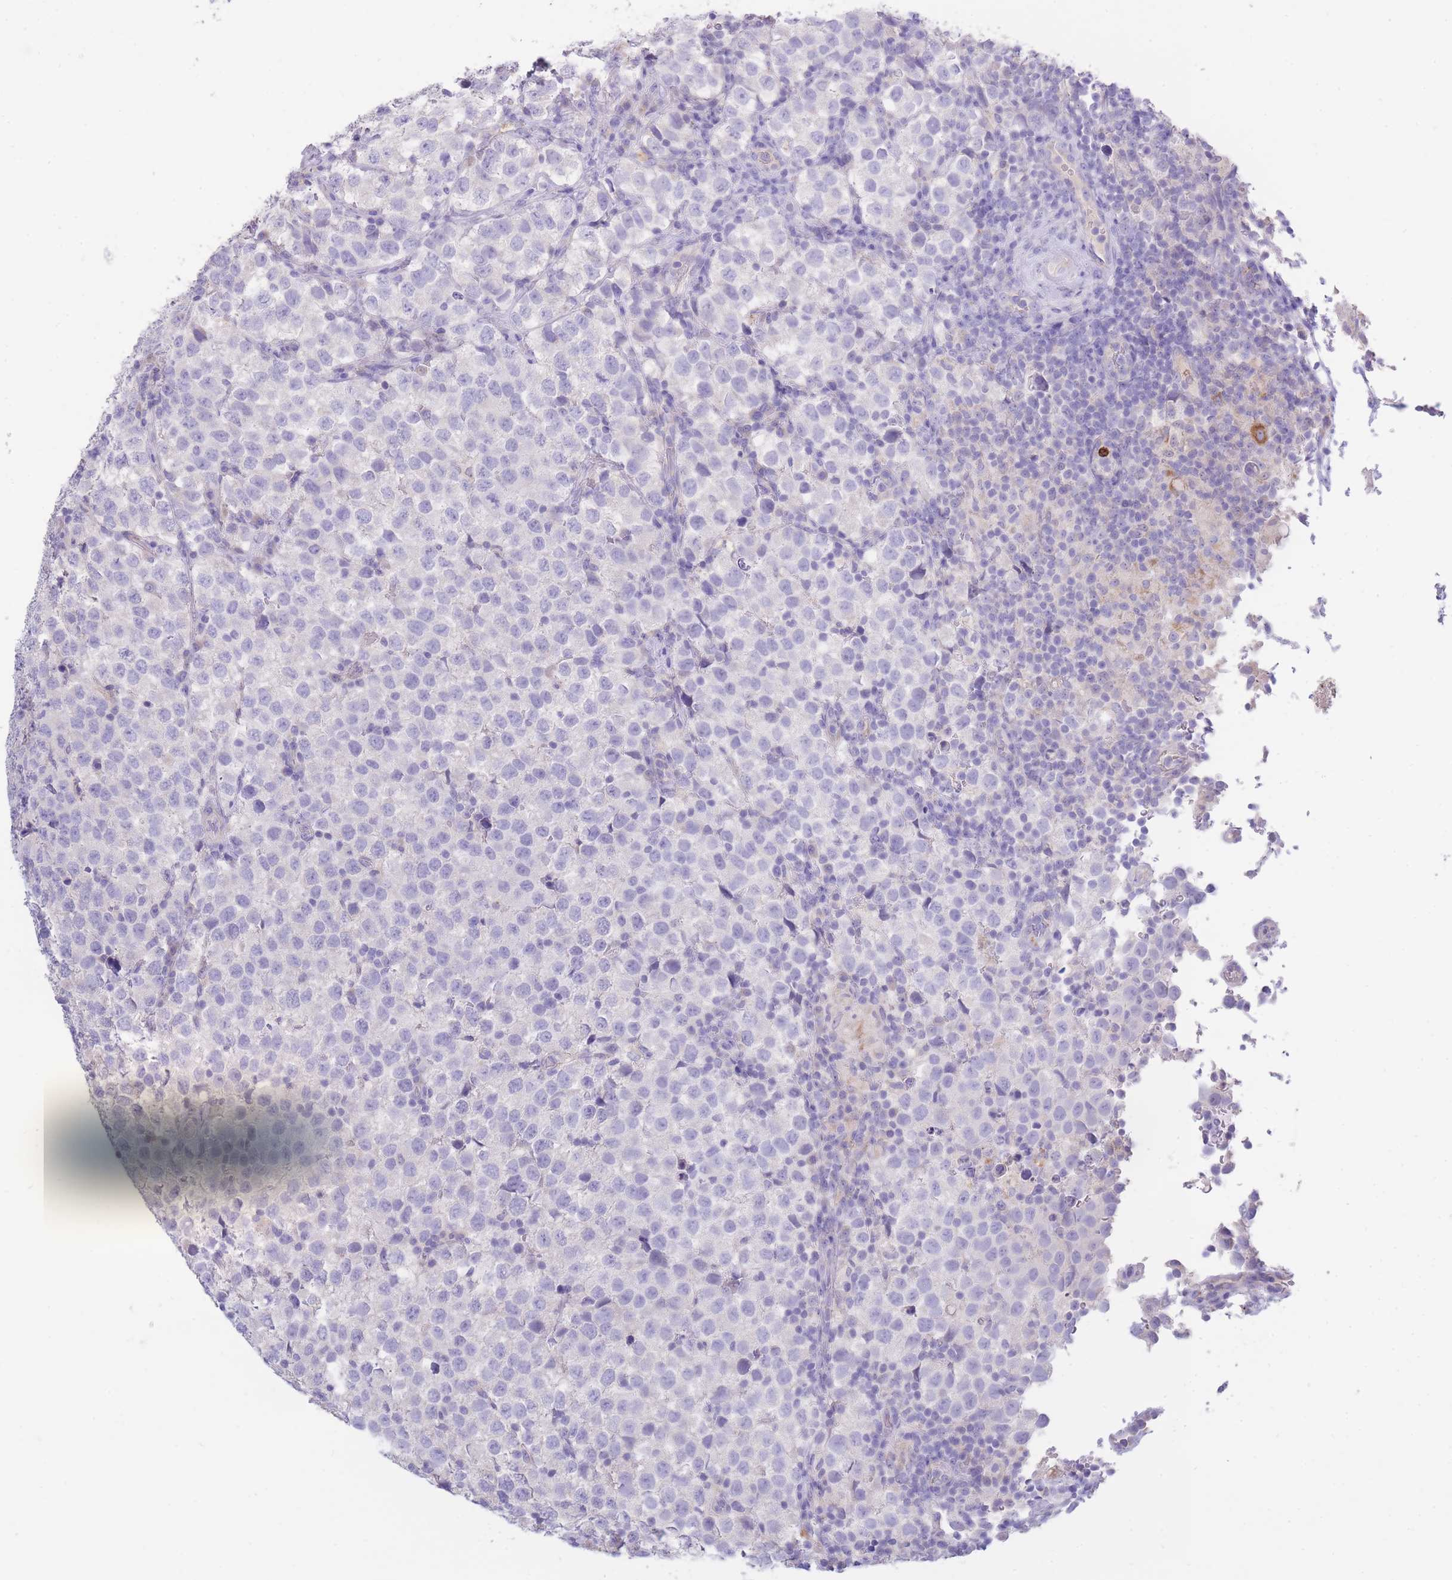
{"staining": {"intensity": "negative", "quantity": "none", "location": "none"}, "tissue": "testis cancer", "cell_type": "Tumor cells", "image_type": "cancer", "snomed": [{"axis": "morphology", "description": "Seminoma, NOS"}, {"axis": "topography", "description": "Testis"}], "caption": "An immunohistochemistry photomicrograph of testis seminoma is shown. There is no staining in tumor cells of testis seminoma.", "gene": "CENPM", "patient": {"sex": "male", "age": 34}}